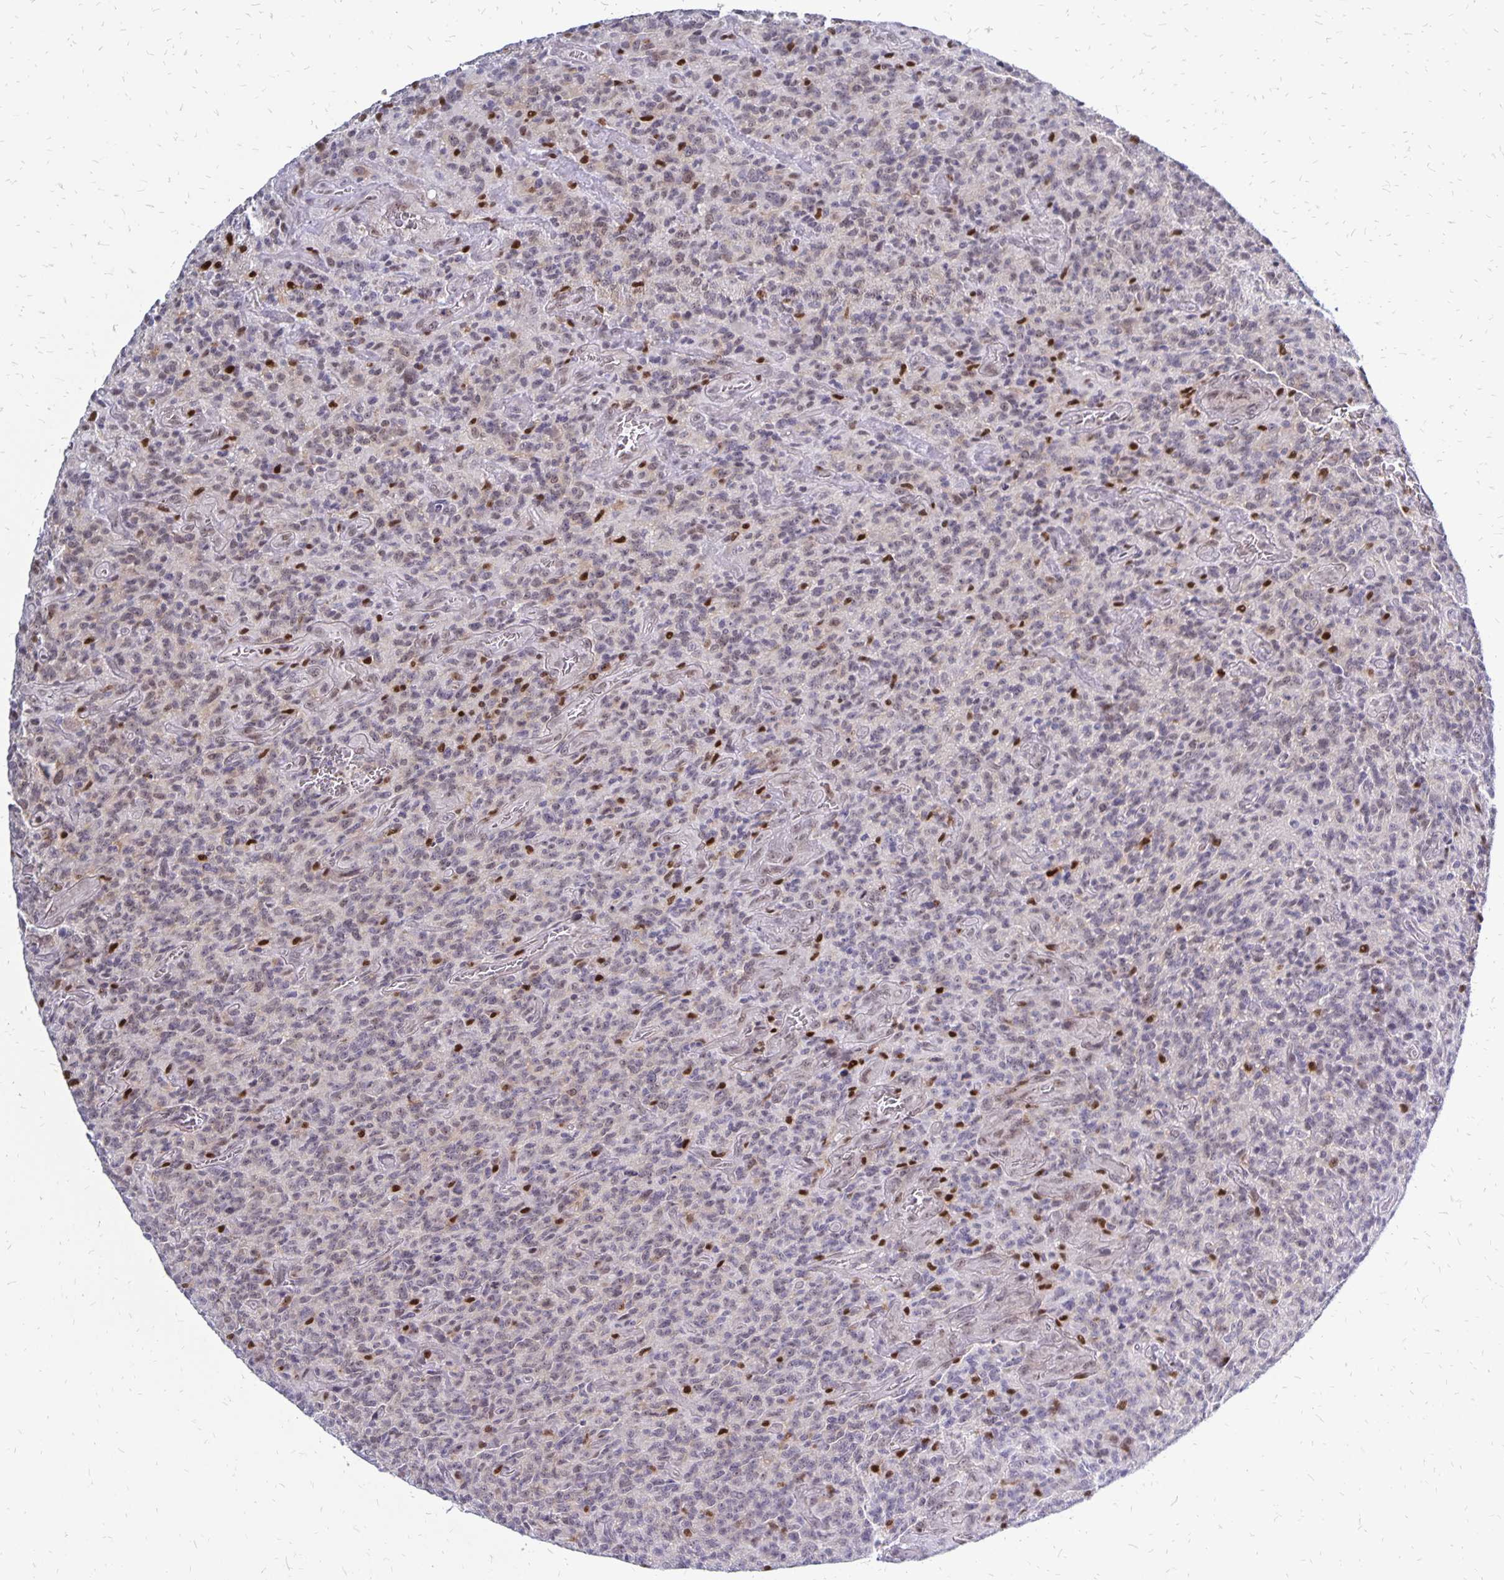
{"staining": {"intensity": "weak", "quantity": "<25%", "location": "nuclear"}, "tissue": "glioma", "cell_type": "Tumor cells", "image_type": "cancer", "snomed": [{"axis": "morphology", "description": "Glioma, malignant, High grade"}, {"axis": "topography", "description": "Brain"}], "caption": "Malignant glioma (high-grade) stained for a protein using immunohistochemistry reveals no expression tumor cells.", "gene": "DCK", "patient": {"sex": "male", "age": 76}}